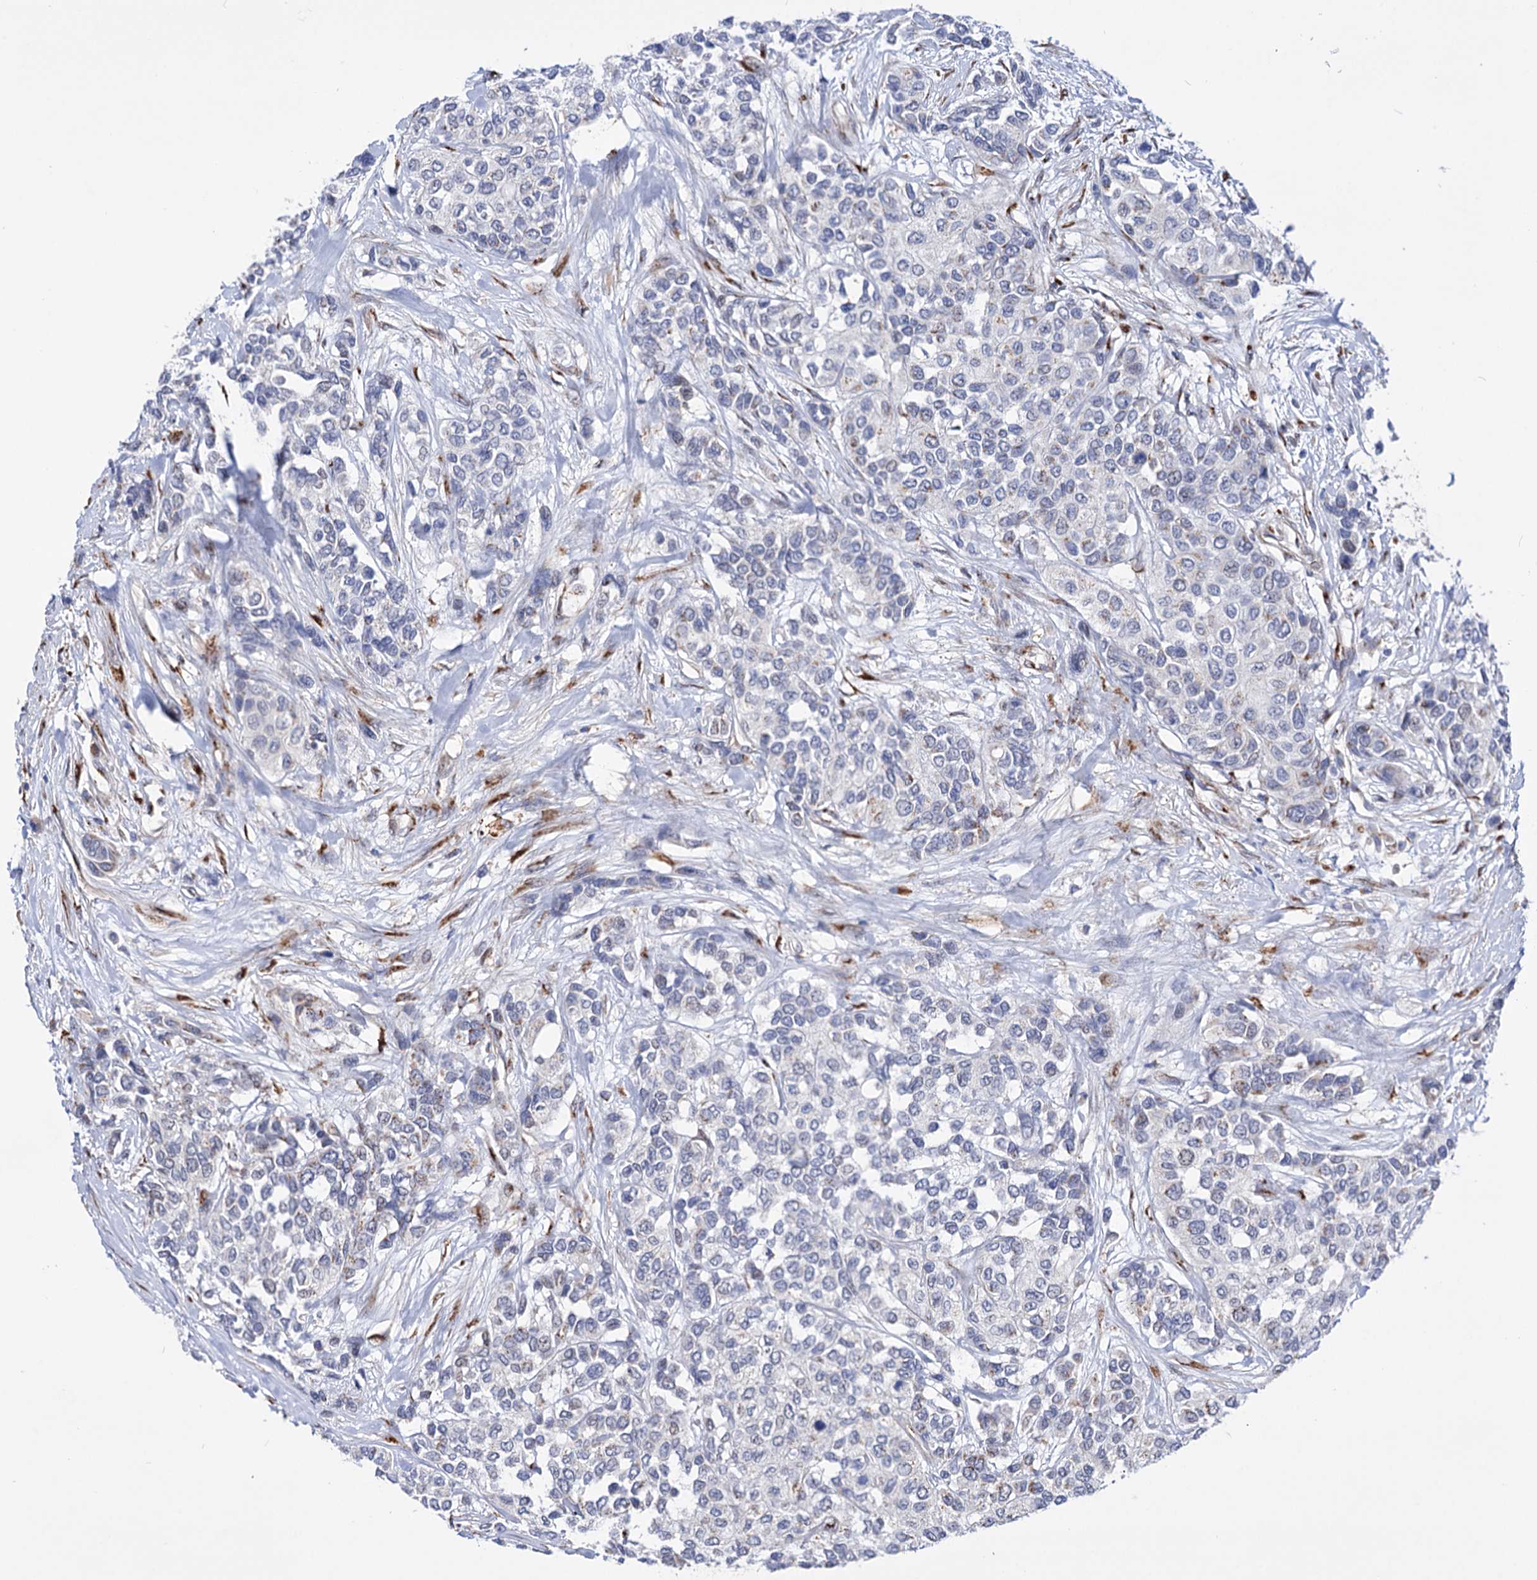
{"staining": {"intensity": "negative", "quantity": "none", "location": "none"}, "tissue": "urothelial cancer", "cell_type": "Tumor cells", "image_type": "cancer", "snomed": [{"axis": "morphology", "description": "Normal tissue, NOS"}, {"axis": "morphology", "description": "Urothelial carcinoma, High grade"}, {"axis": "topography", "description": "Vascular tissue"}, {"axis": "topography", "description": "Urinary bladder"}], "caption": "Immunohistochemistry (IHC) histopathology image of neoplastic tissue: high-grade urothelial carcinoma stained with DAB reveals no significant protein expression in tumor cells. The staining was performed using DAB (3,3'-diaminobenzidine) to visualize the protein expression in brown, while the nuclei were stained in blue with hematoxylin (Magnification: 20x).", "gene": "C11orf96", "patient": {"sex": "female", "age": 56}}